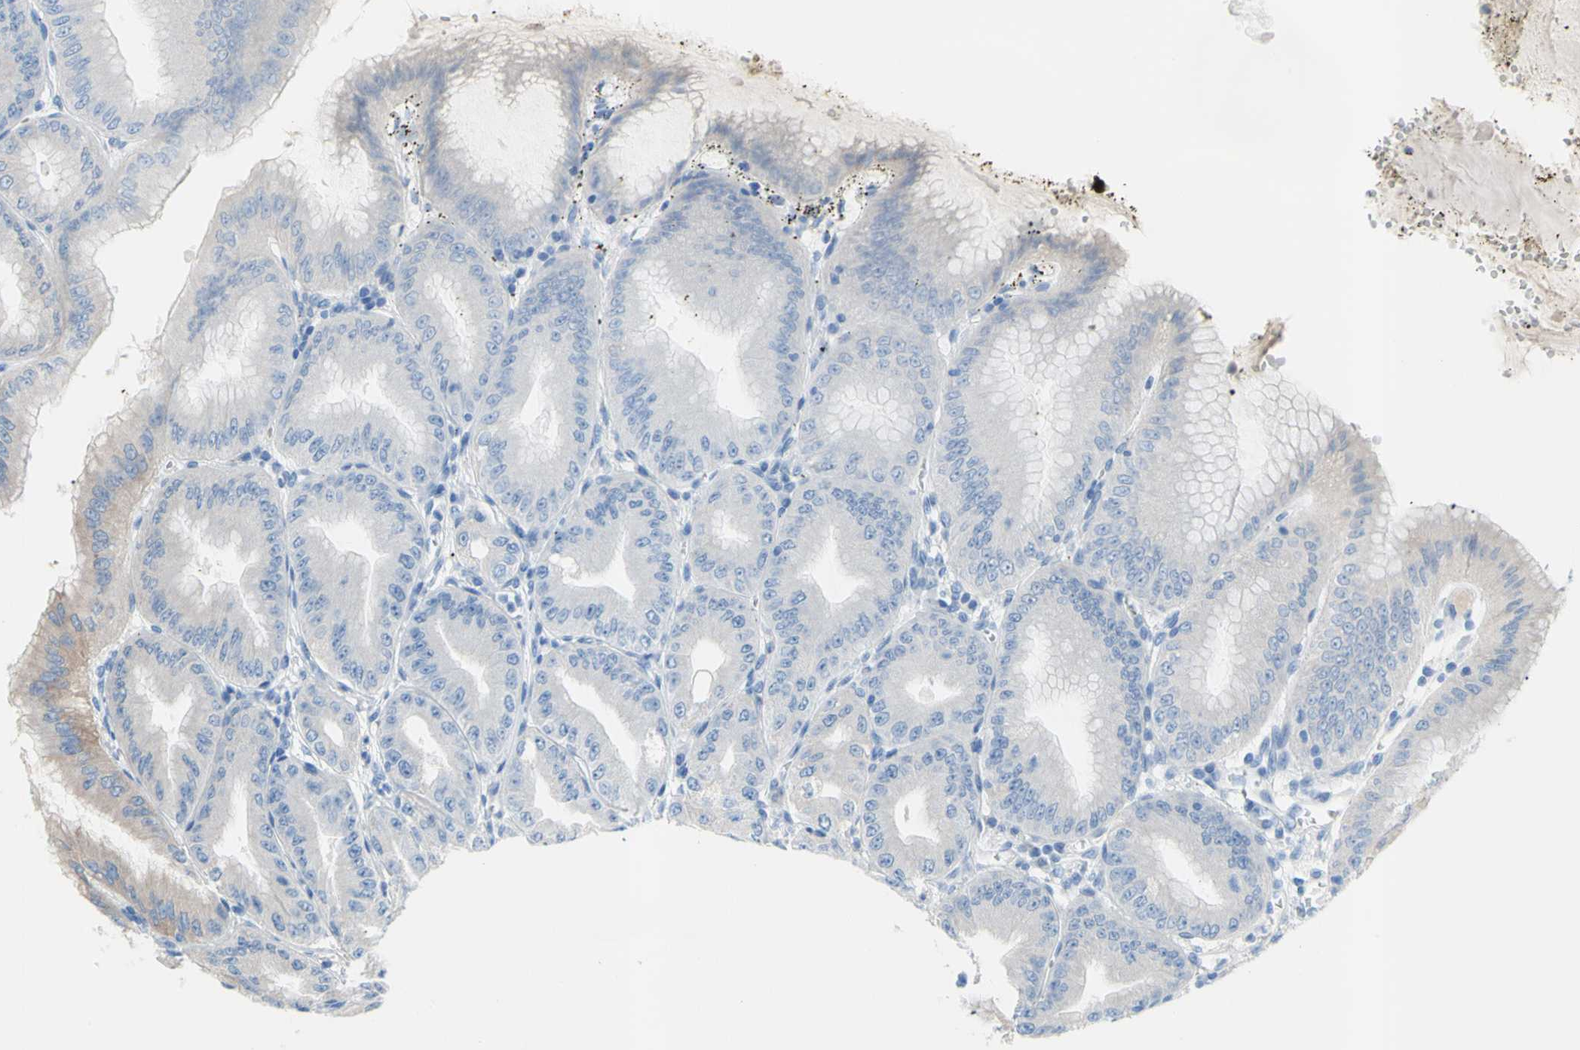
{"staining": {"intensity": "negative", "quantity": "none", "location": "none"}, "tissue": "stomach", "cell_type": "Glandular cells", "image_type": "normal", "snomed": [{"axis": "morphology", "description": "Normal tissue, NOS"}, {"axis": "topography", "description": "Stomach, lower"}], "caption": "This is an immunohistochemistry (IHC) micrograph of normal stomach. There is no staining in glandular cells.", "gene": "TMEM59L", "patient": {"sex": "male", "age": 71}}